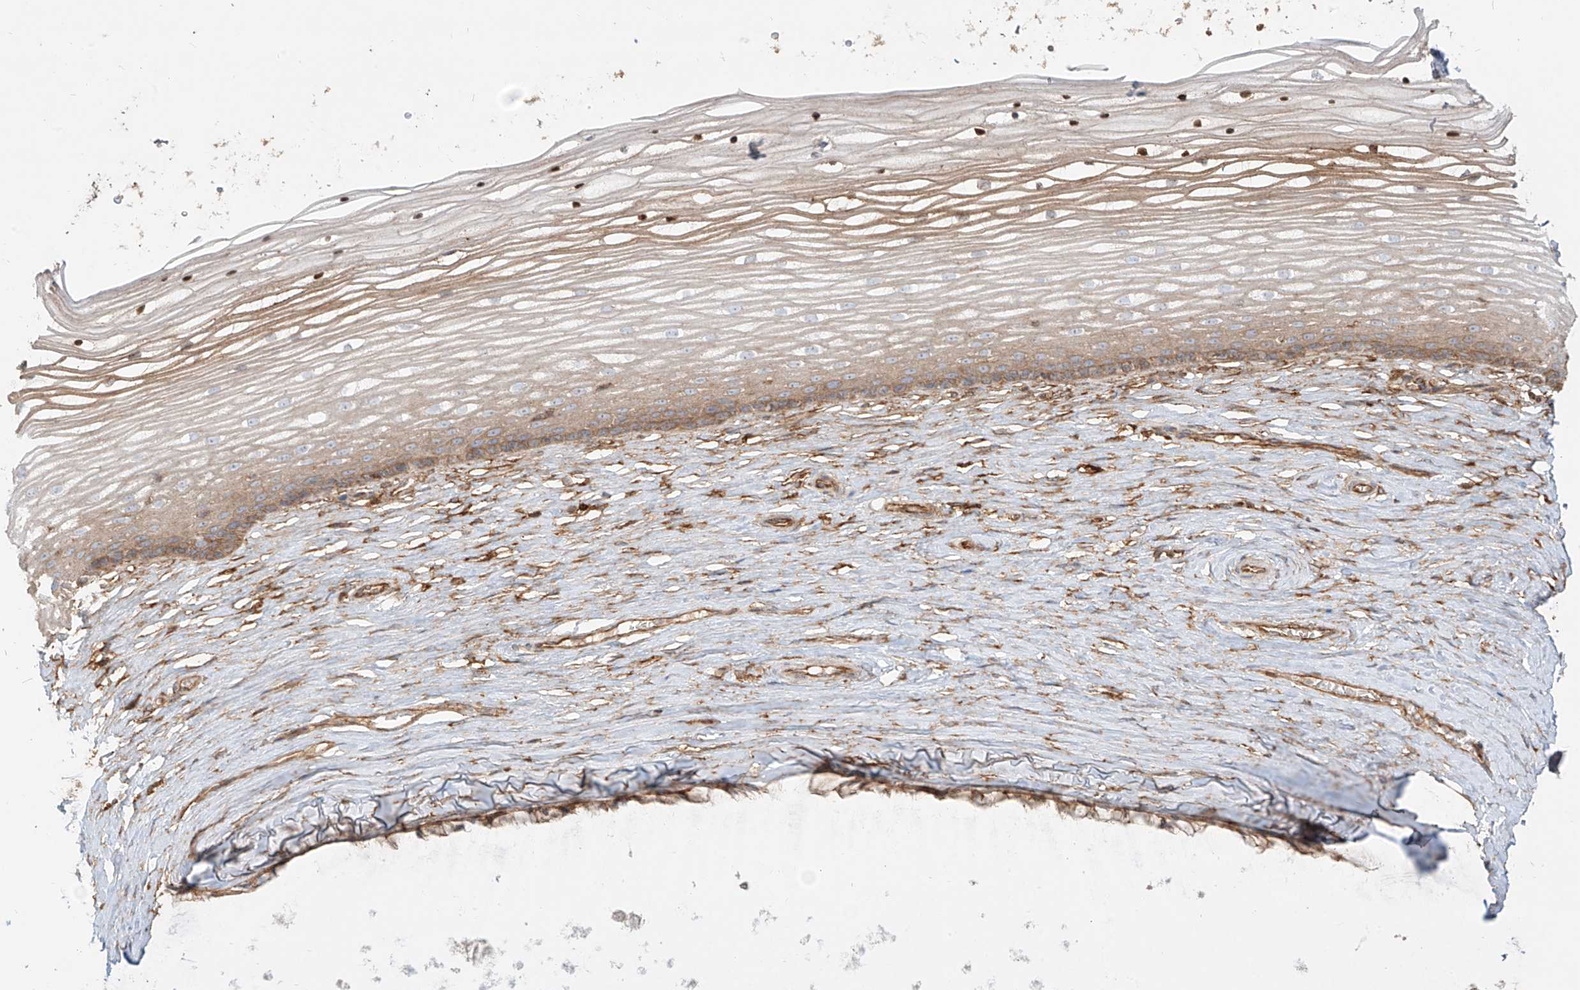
{"staining": {"intensity": "moderate", "quantity": ">75%", "location": "cytoplasmic/membranous"}, "tissue": "vagina", "cell_type": "Squamous epithelial cells", "image_type": "normal", "snomed": [{"axis": "morphology", "description": "Normal tissue, NOS"}, {"axis": "topography", "description": "Vagina"}, {"axis": "topography", "description": "Cervix"}], "caption": "Moderate cytoplasmic/membranous expression is identified in about >75% of squamous epithelial cells in benign vagina.", "gene": "SNX9", "patient": {"sex": "female", "age": 40}}